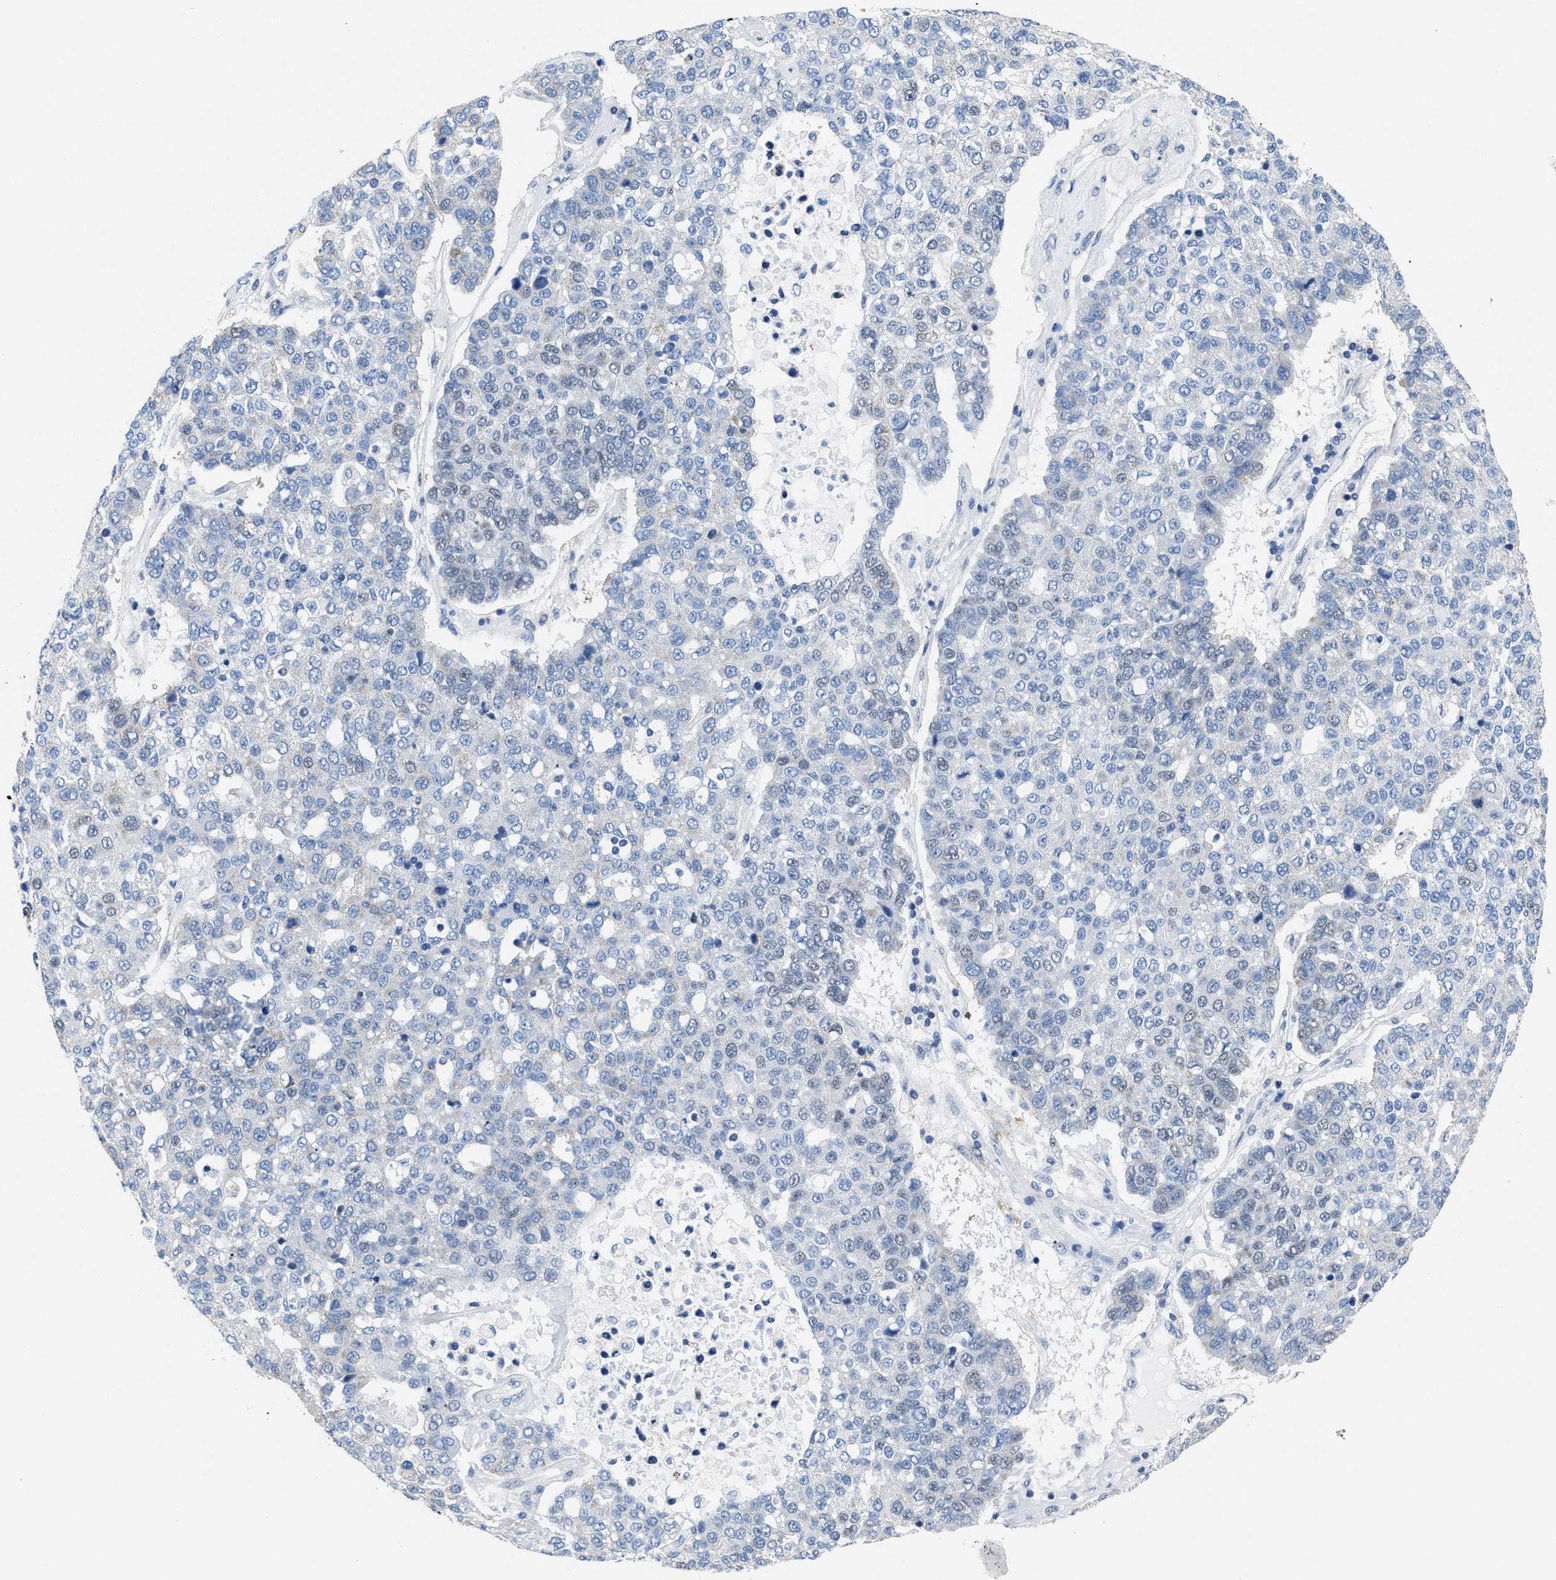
{"staining": {"intensity": "negative", "quantity": "none", "location": "none"}, "tissue": "pancreatic cancer", "cell_type": "Tumor cells", "image_type": "cancer", "snomed": [{"axis": "morphology", "description": "Adenocarcinoma, NOS"}, {"axis": "topography", "description": "Pancreas"}], "caption": "Pancreatic cancer was stained to show a protein in brown. There is no significant staining in tumor cells.", "gene": "ID3", "patient": {"sex": "female", "age": 61}}